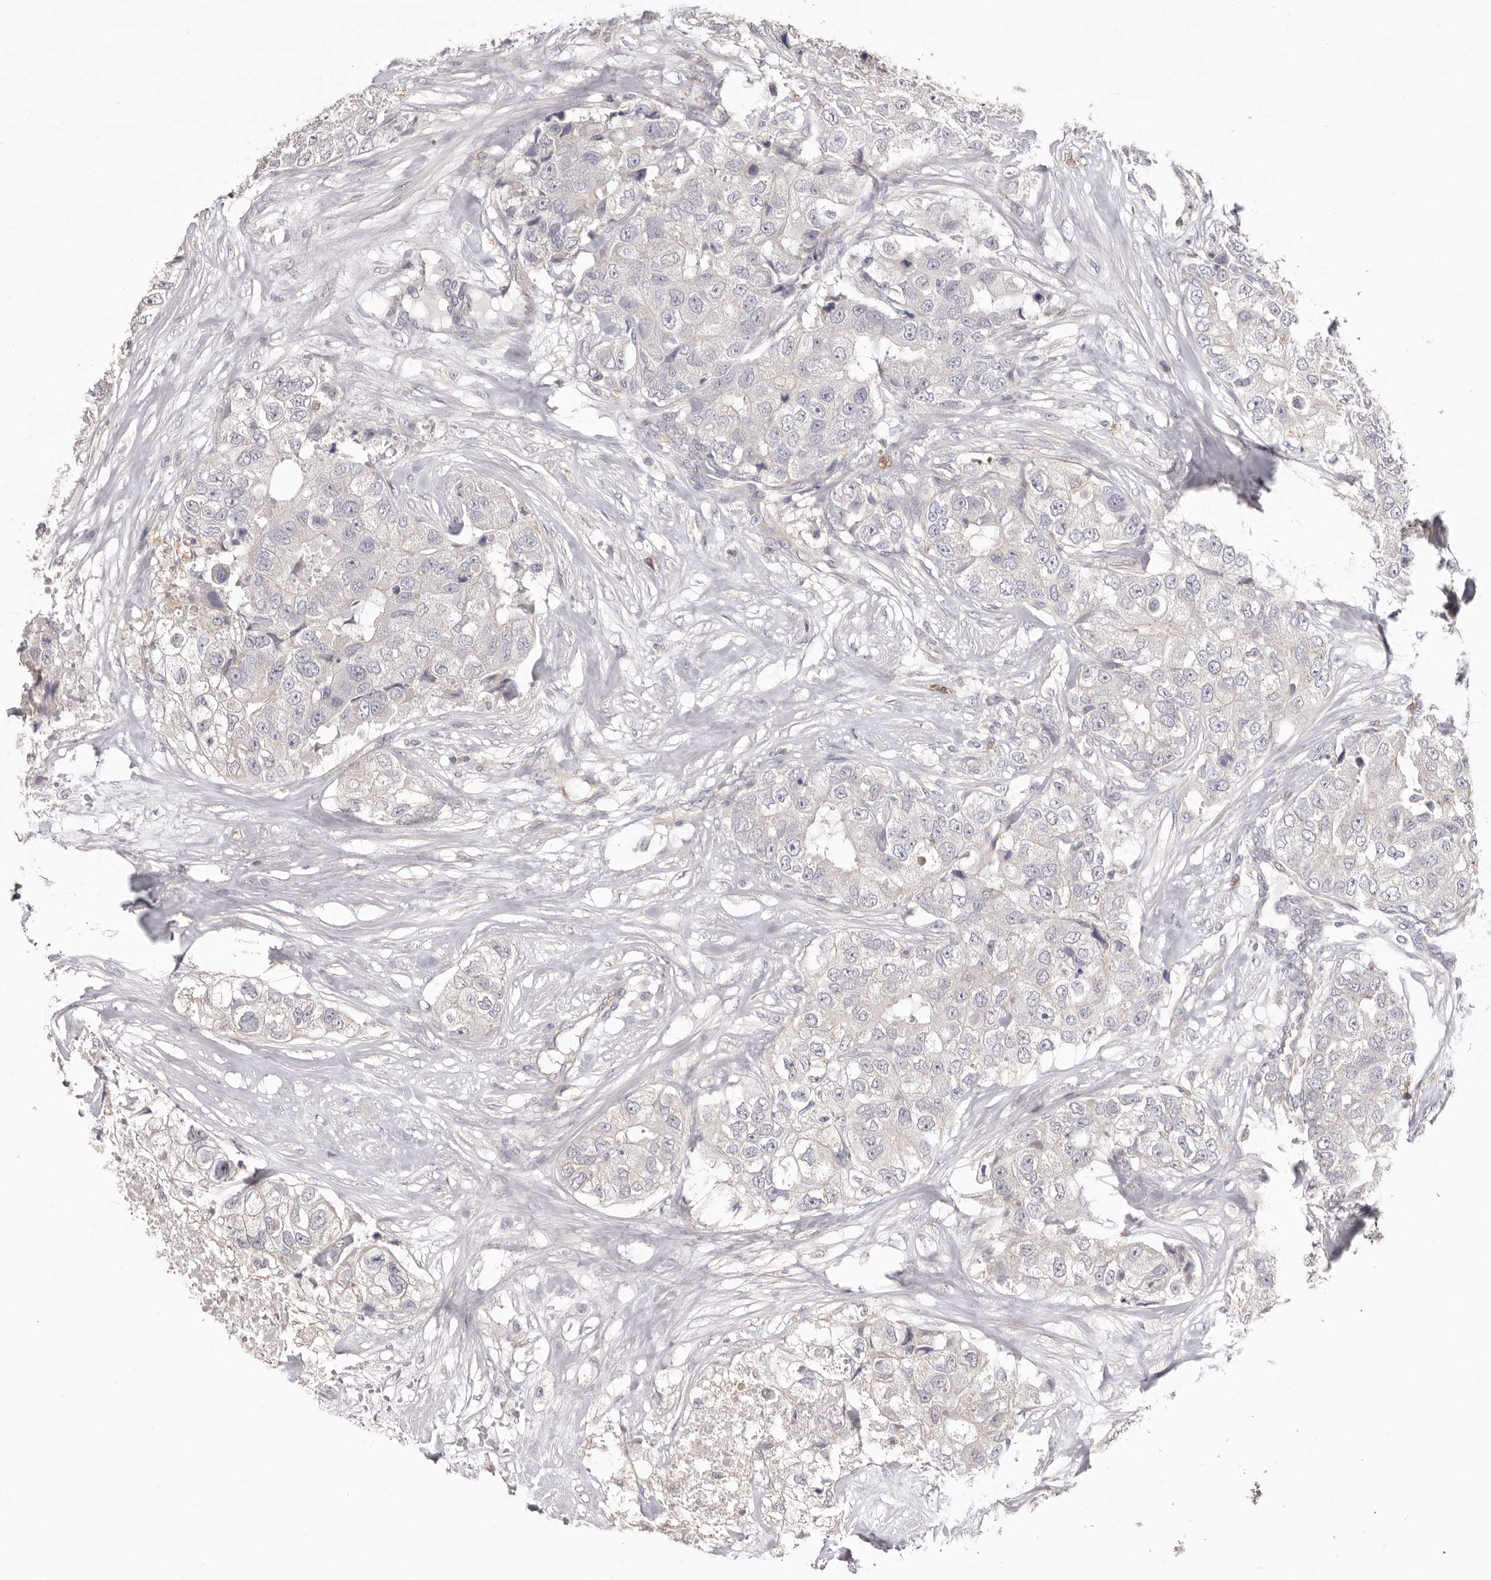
{"staining": {"intensity": "negative", "quantity": "none", "location": "none"}, "tissue": "breast cancer", "cell_type": "Tumor cells", "image_type": "cancer", "snomed": [{"axis": "morphology", "description": "Duct carcinoma"}, {"axis": "topography", "description": "Breast"}], "caption": "The photomicrograph demonstrates no significant positivity in tumor cells of invasive ductal carcinoma (breast). The staining was performed using DAB (3,3'-diaminobenzidine) to visualize the protein expression in brown, while the nuclei were stained in blue with hematoxylin (Magnification: 20x).", "gene": "MMACHC", "patient": {"sex": "female", "age": 62}}